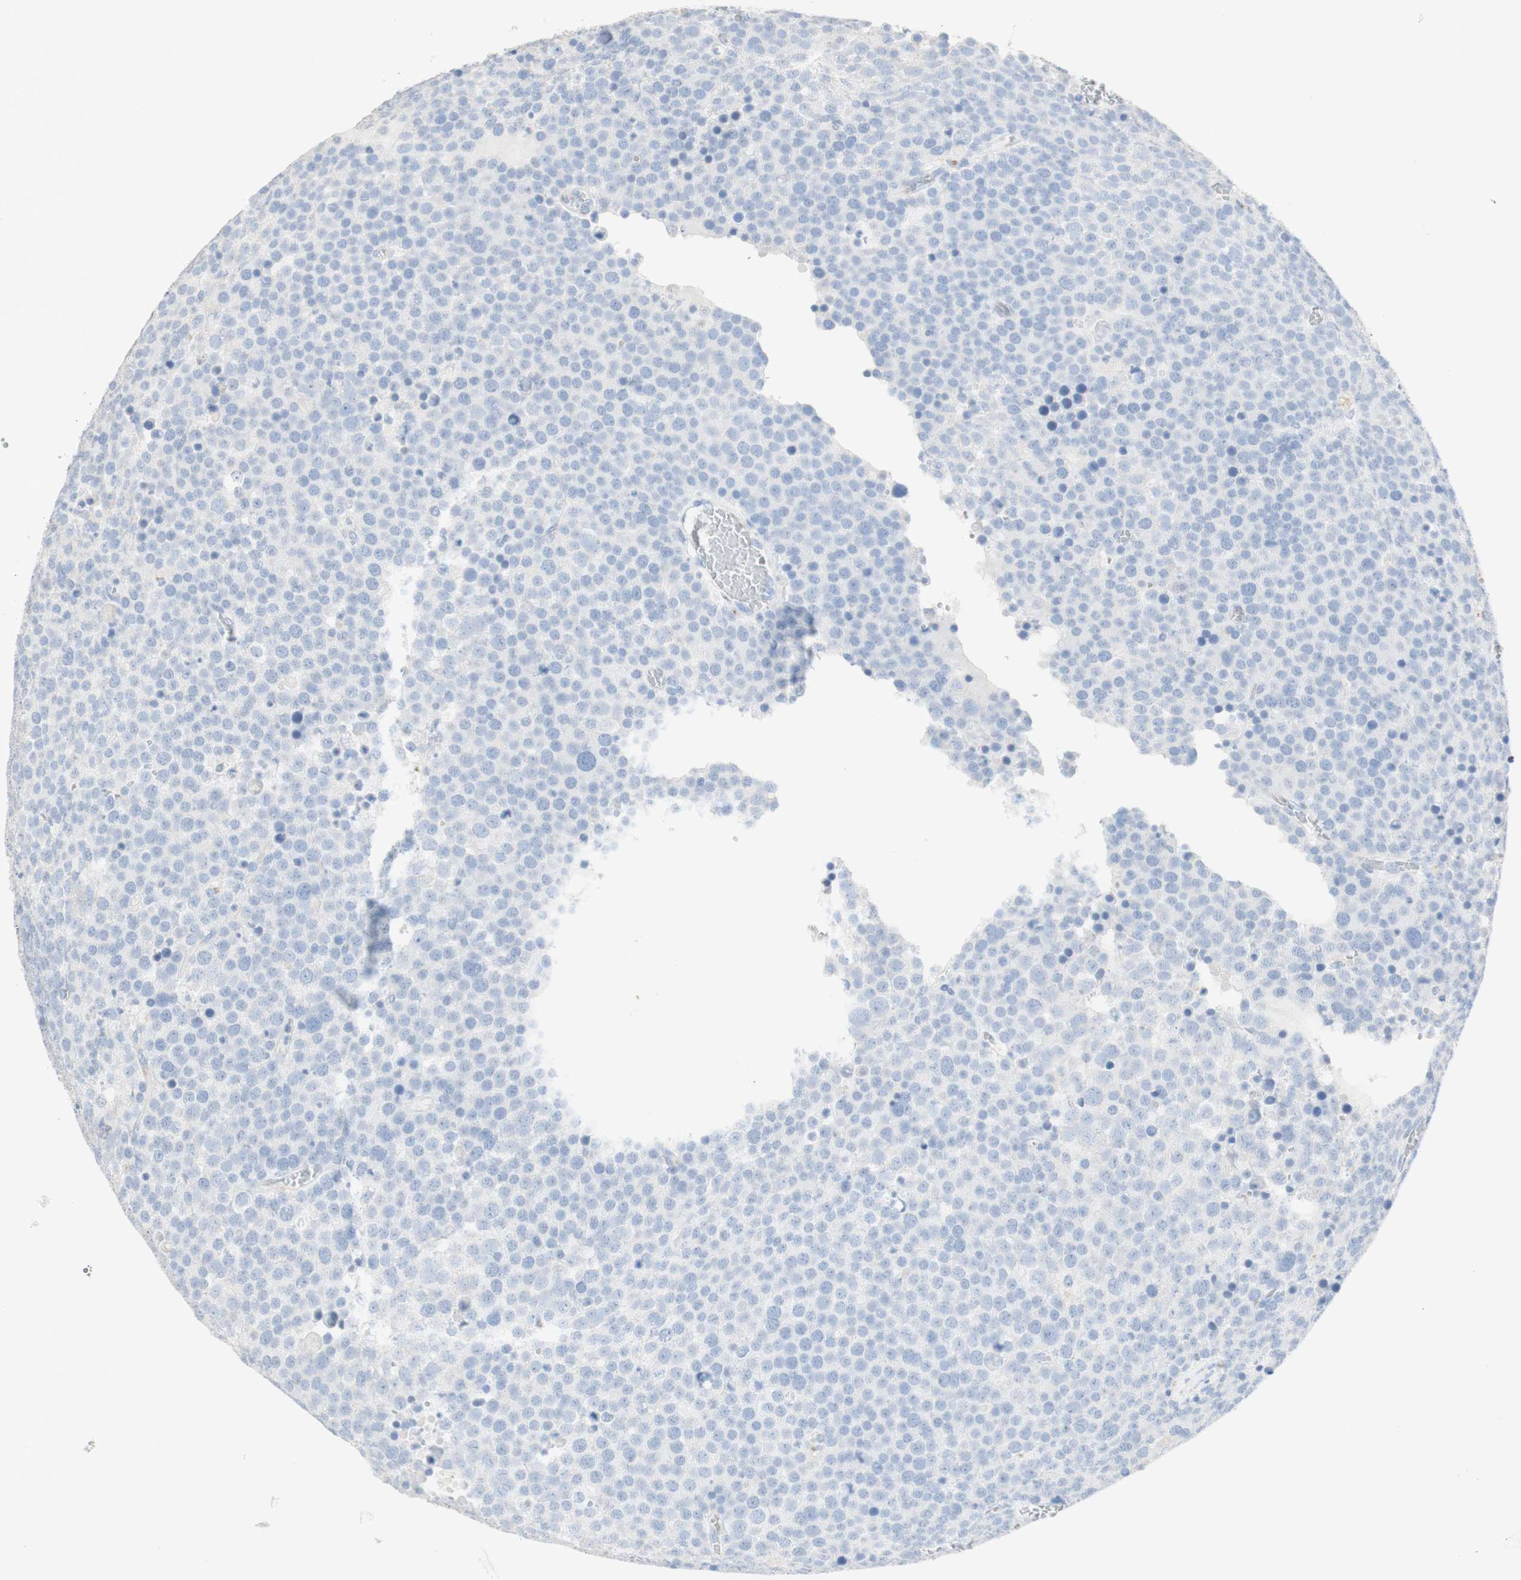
{"staining": {"intensity": "negative", "quantity": "none", "location": "none"}, "tissue": "testis cancer", "cell_type": "Tumor cells", "image_type": "cancer", "snomed": [{"axis": "morphology", "description": "Seminoma, NOS"}, {"axis": "topography", "description": "Testis"}], "caption": "Immunohistochemical staining of testis cancer displays no significant staining in tumor cells. Brightfield microscopy of immunohistochemistry (IHC) stained with DAB (3,3'-diaminobenzidine) (brown) and hematoxylin (blue), captured at high magnification.", "gene": "MANEA", "patient": {"sex": "male", "age": 71}}